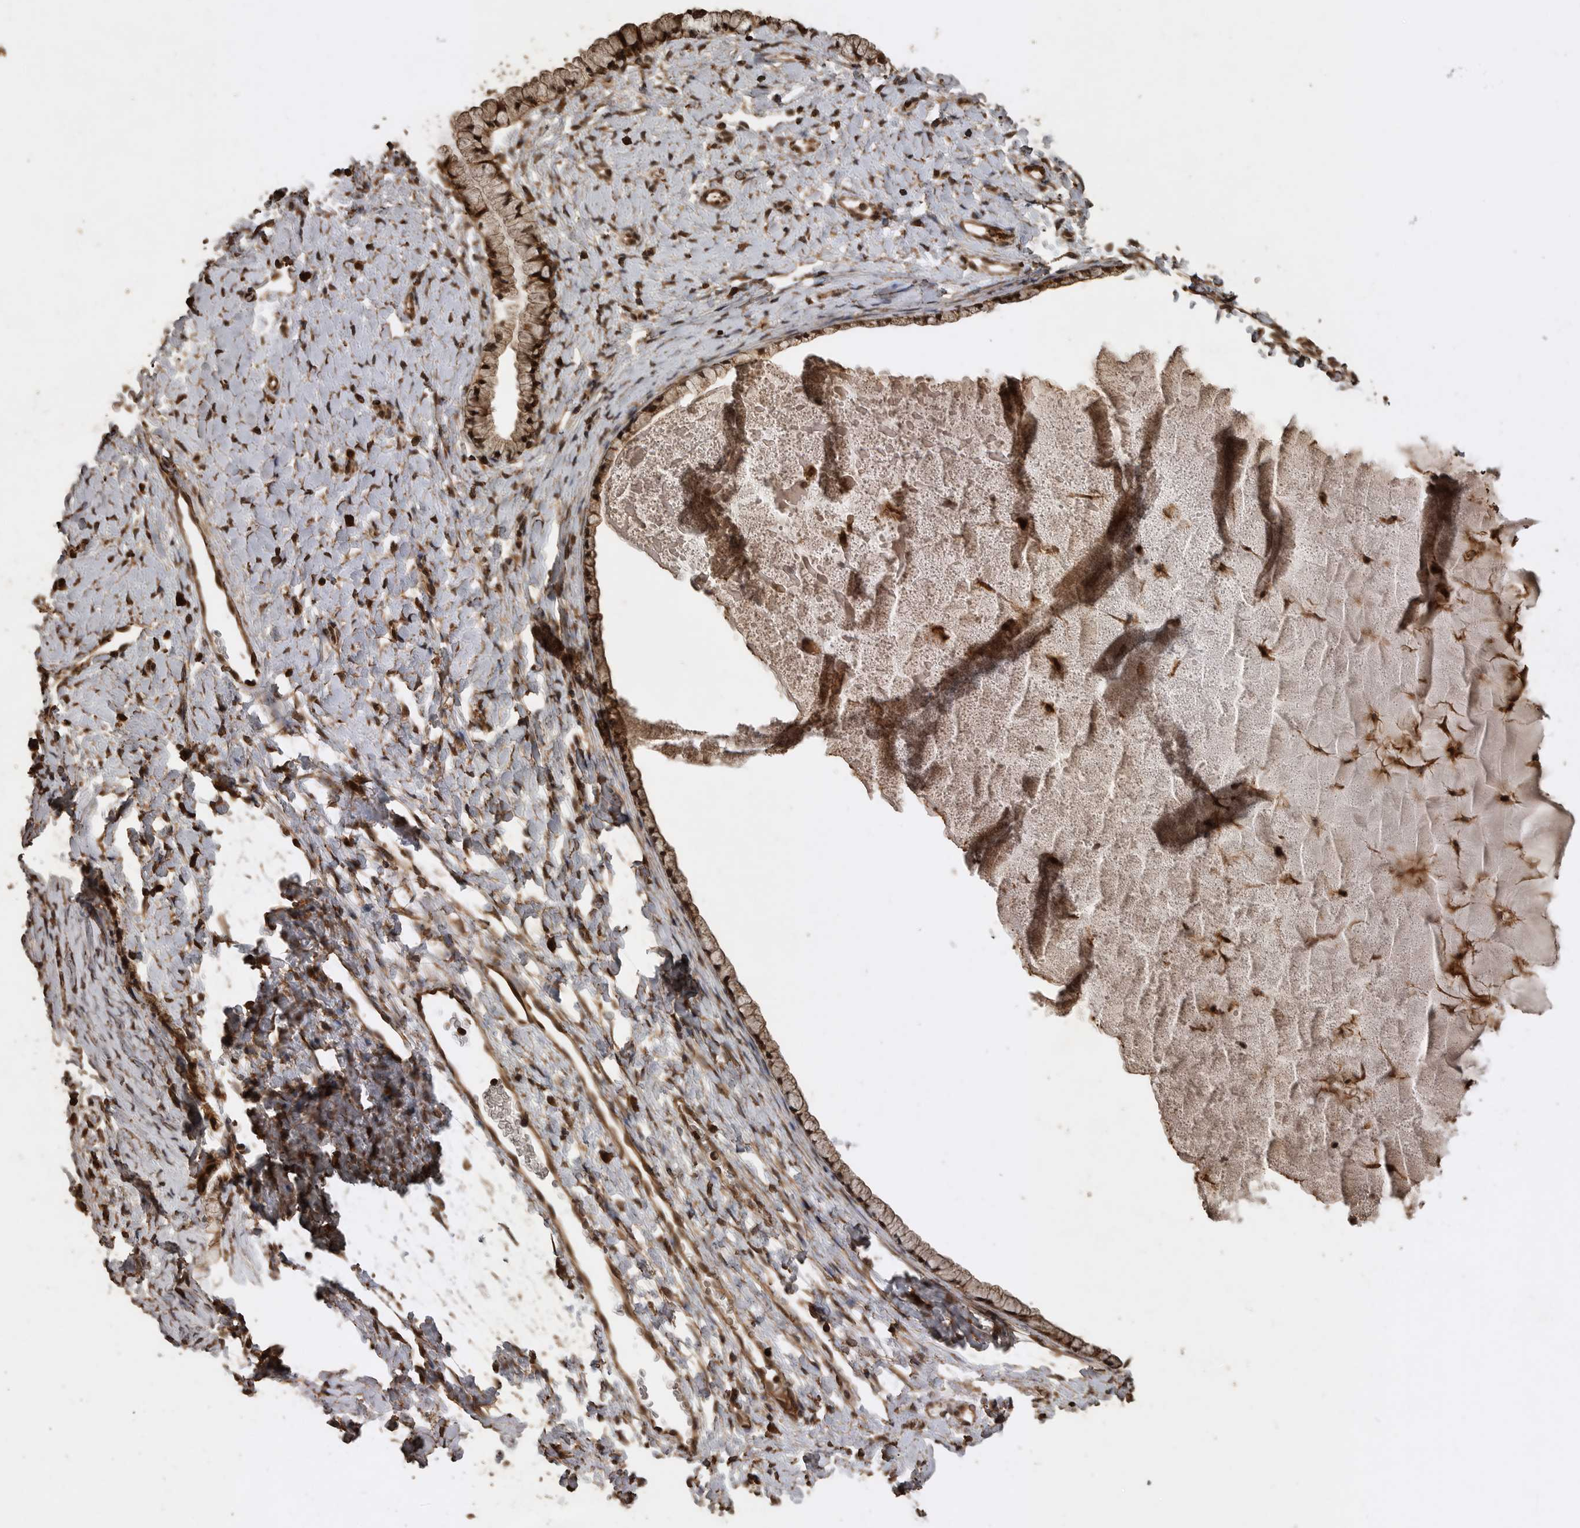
{"staining": {"intensity": "moderate", "quantity": ">75%", "location": "cytoplasmic/membranous,nuclear"}, "tissue": "cervix", "cell_type": "Glandular cells", "image_type": "normal", "snomed": [{"axis": "morphology", "description": "Normal tissue, NOS"}, {"axis": "topography", "description": "Cervix"}], "caption": "Brown immunohistochemical staining in benign cervix demonstrates moderate cytoplasmic/membranous,nuclear expression in approximately >75% of glandular cells. (Stains: DAB (3,3'-diaminobenzidine) in brown, nuclei in blue, Microscopy: brightfield microscopy at high magnification).", "gene": "PINK1", "patient": {"sex": "female", "age": 72}}